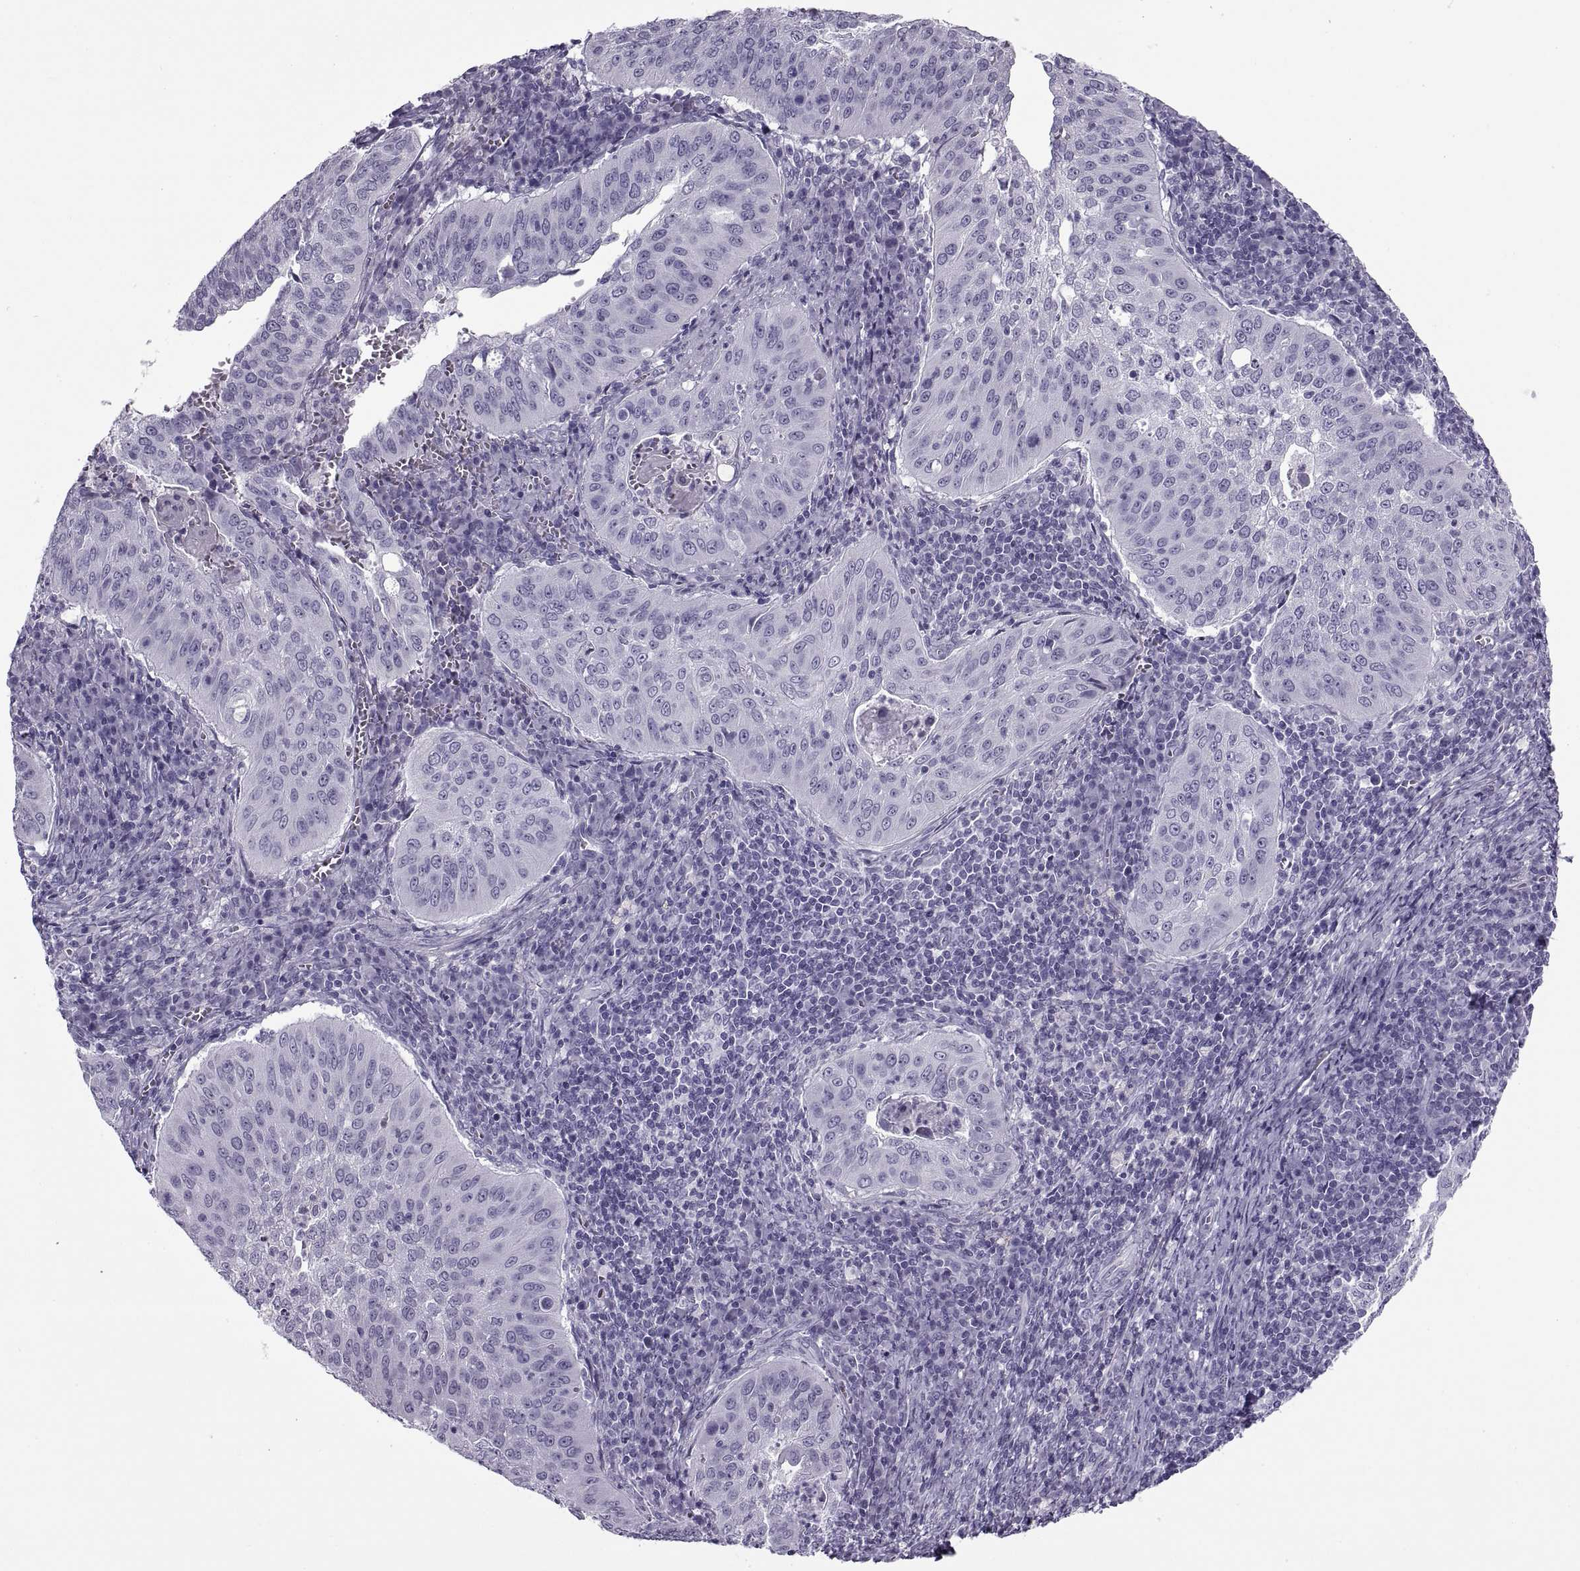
{"staining": {"intensity": "negative", "quantity": "none", "location": "none"}, "tissue": "cervical cancer", "cell_type": "Tumor cells", "image_type": "cancer", "snomed": [{"axis": "morphology", "description": "Squamous cell carcinoma, NOS"}, {"axis": "topography", "description": "Cervix"}], "caption": "This is an immunohistochemistry micrograph of human squamous cell carcinoma (cervical). There is no positivity in tumor cells.", "gene": "RLBP1", "patient": {"sex": "female", "age": 39}}